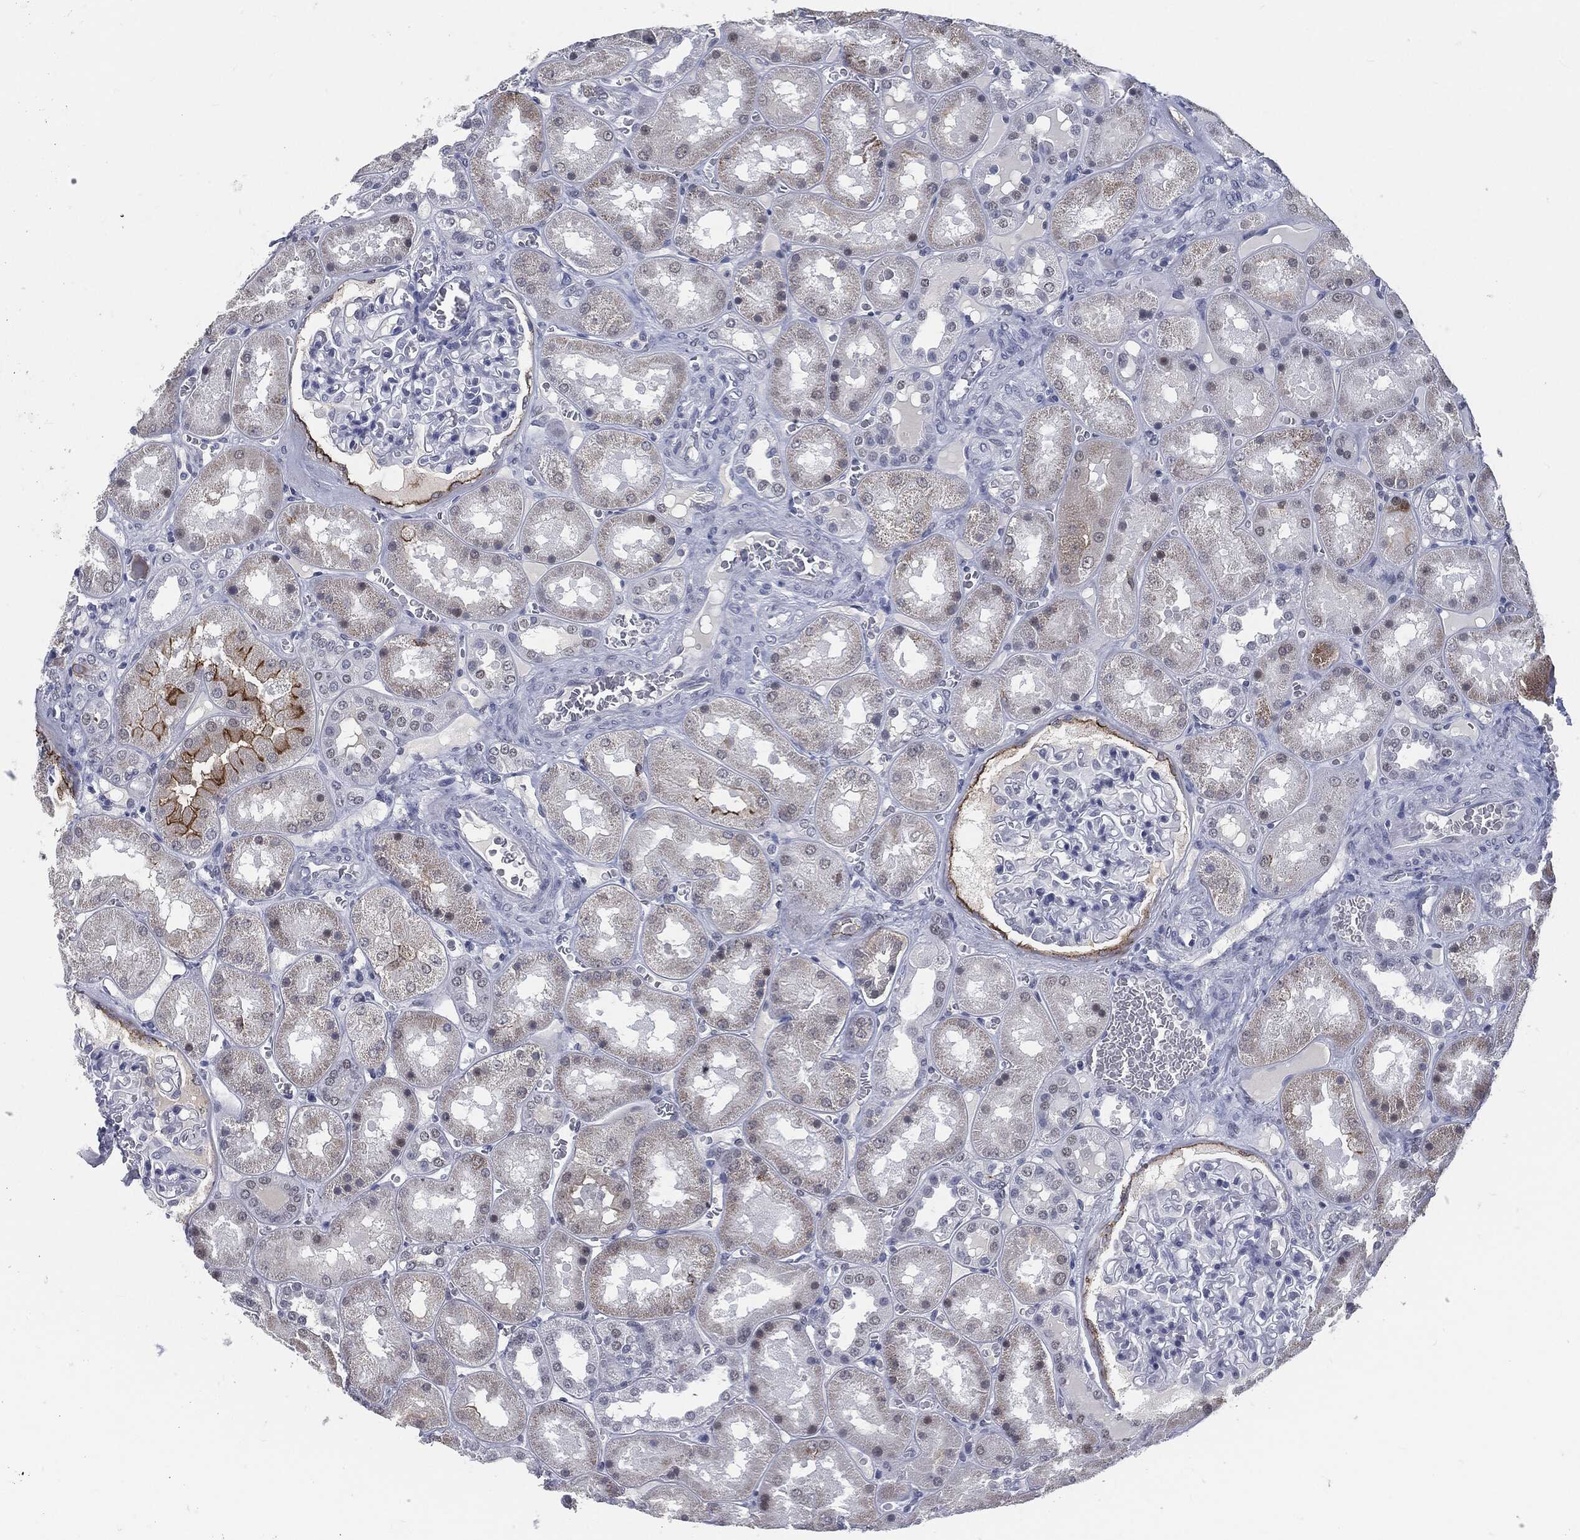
{"staining": {"intensity": "negative", "quantity": "none", "location": "none"}, "tissue": "kidney", "cell_type": "Cells in glomeruli", "image_type": "normal", "snomed": [{"axis": "morphology", "description": "Normal tissue, NOS"}, {"axis": "topography", "description": "Kidney"}], "caption": "Immunohistochemistry micrograph of benign kidney: kidney stained with DAB demonstrates no significant protein positivity in cells in glomeruli.", "gene": "PROM1", "patient": {"sex": "male", "age": 73}}